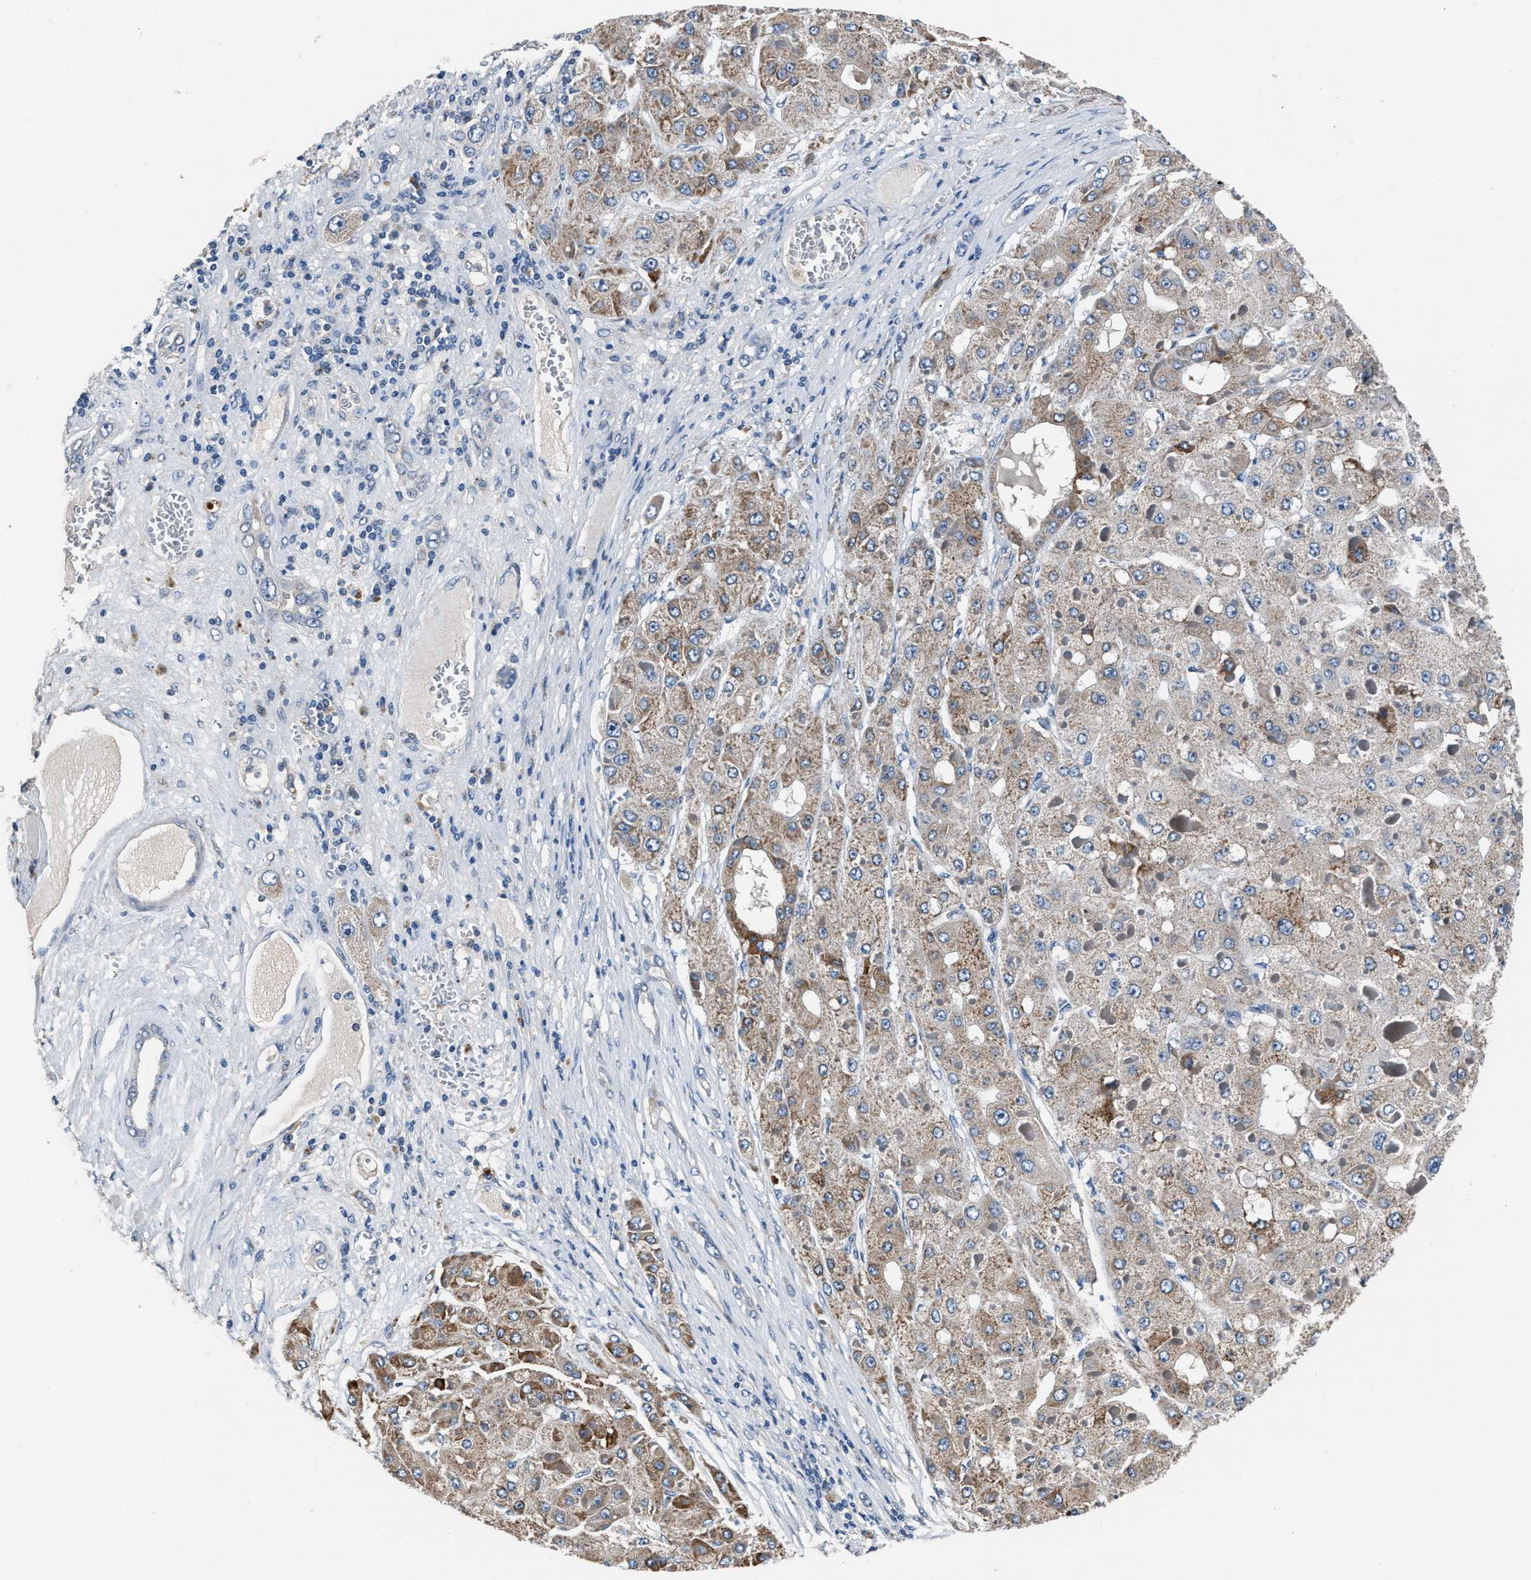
{"staining": {"intensity": "moderate", "quantity": "<25%", "location": "cytoplasmic/membranous"}, "tissue": "liver cancer", "cell_type": "Tumor cells", "image_type": "cancer", "snomed": [{"axis": "morphology", "description": "Carcinoma, Hepatocellular, NOS"}, {"axis": "topography", "description": "Liver"}], "caption": "Immunohistochemistry (IHC) photomicrograph of liver cancer (hepatocellular carcinoma) stained for a protein (brown), which demonstrates low levels of moderate cytoplasmic/membranous positivity in about <25% of tumor cells.", "gene": "DNAJC24", "patient": {"sex": "female", "age": 73}}